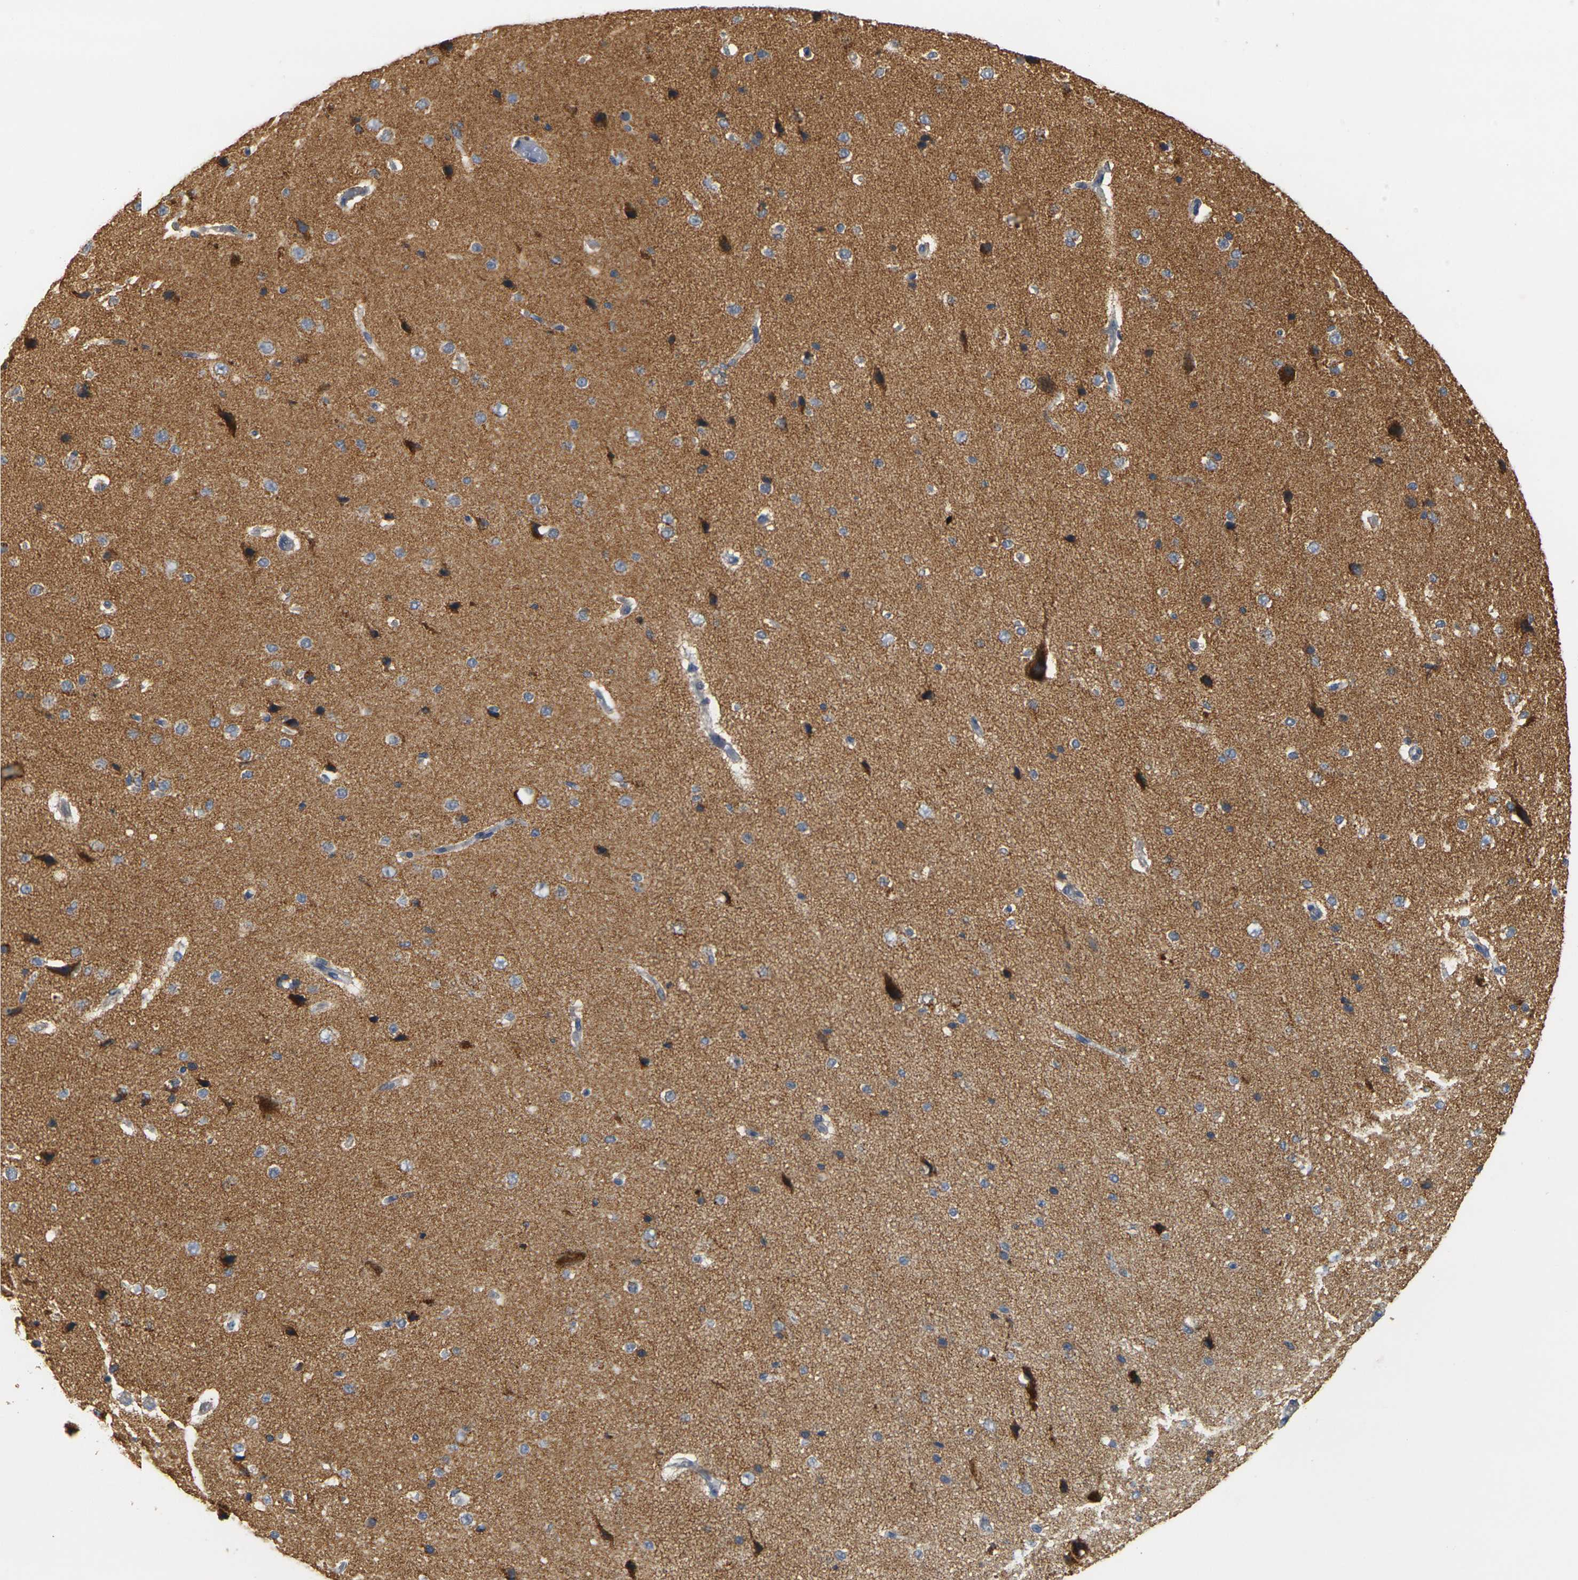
{"staining": {"intensity": "negative", "quantity": "none", "location": "none"}, "tissue": "cerebral cortex", "cell_type": "Endothelial cells", "image_type": "normal", "snomed": [{"axis": "morphology", "description": "Normal tissue, NOS"}, {"axis": "morphology", "description": "Developmental malformation"}, {"axis": "topography", "description": "Cerebral cortex"}], "caption": "Immunohistochemical staining of unremarkable cerebral cortex displays no significant positivity in endothelial cells. (DAB (3,3'-diaminobenzidine) IHC, high magnification).", "gene": "GDAP1", "patient": {"sex": "female", "age": 30}}